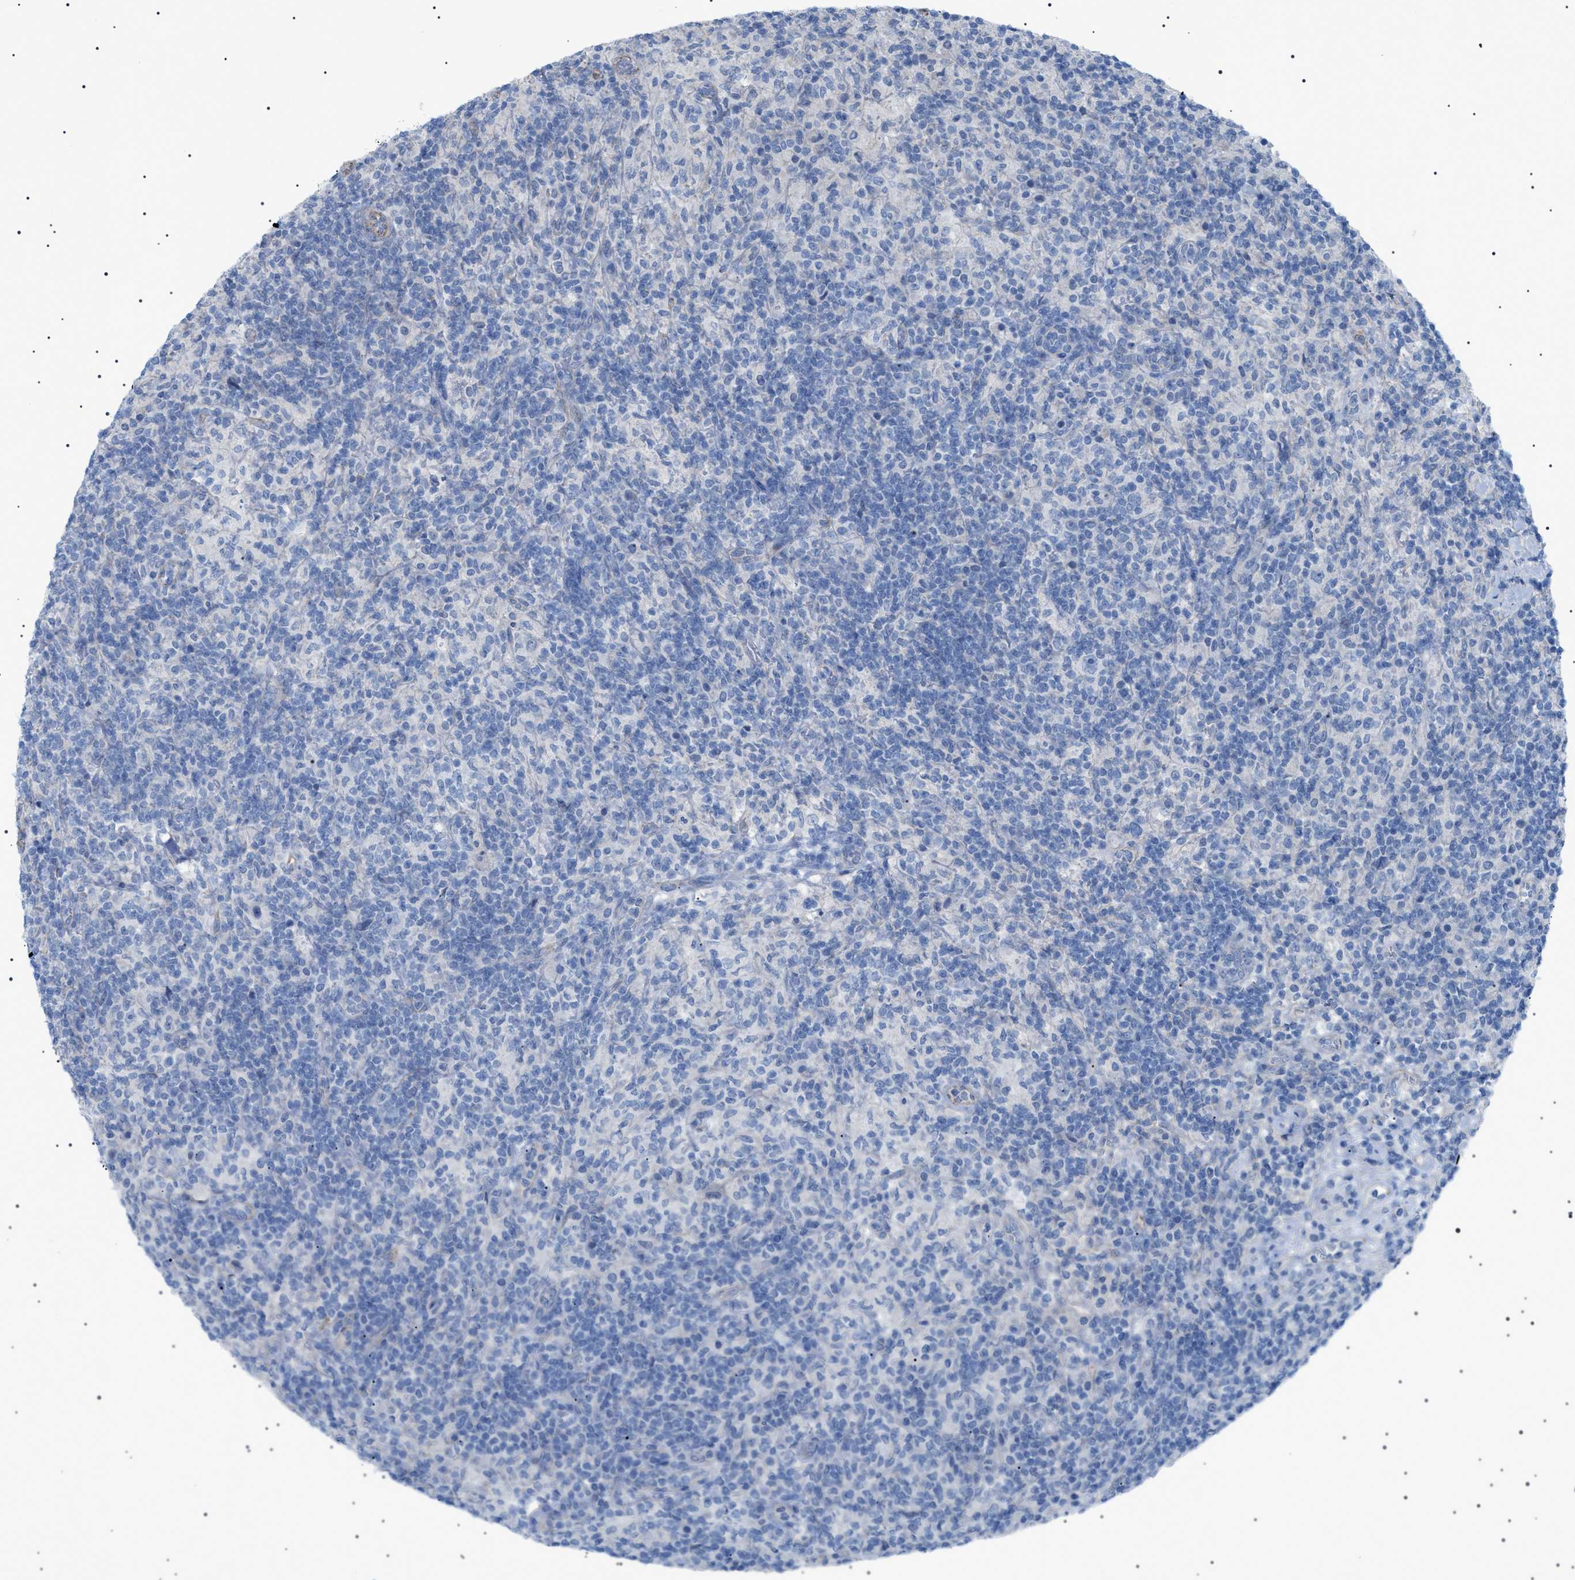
{"staining": {"intensity": "negative", "quantity": "none", "location": "none"}, "tissue": "lymphoma", "cell_type": "Tumor cells", "image_type": "cancer", "snomed": [{"axis": "morphology", "description": "Hodgkin's disease, NOS"}, {"axis": "topography", "description": "Lymph node"}], "caption": "DAB immunohistochemical staining of lymphoma reveals no significant staining in tumor cells. (Immunohistochemistry (ihc), brightfield microscopy, high magnification).", "gene": "ADAMTS1", "patient": {"sex": "male", "age": 70}}